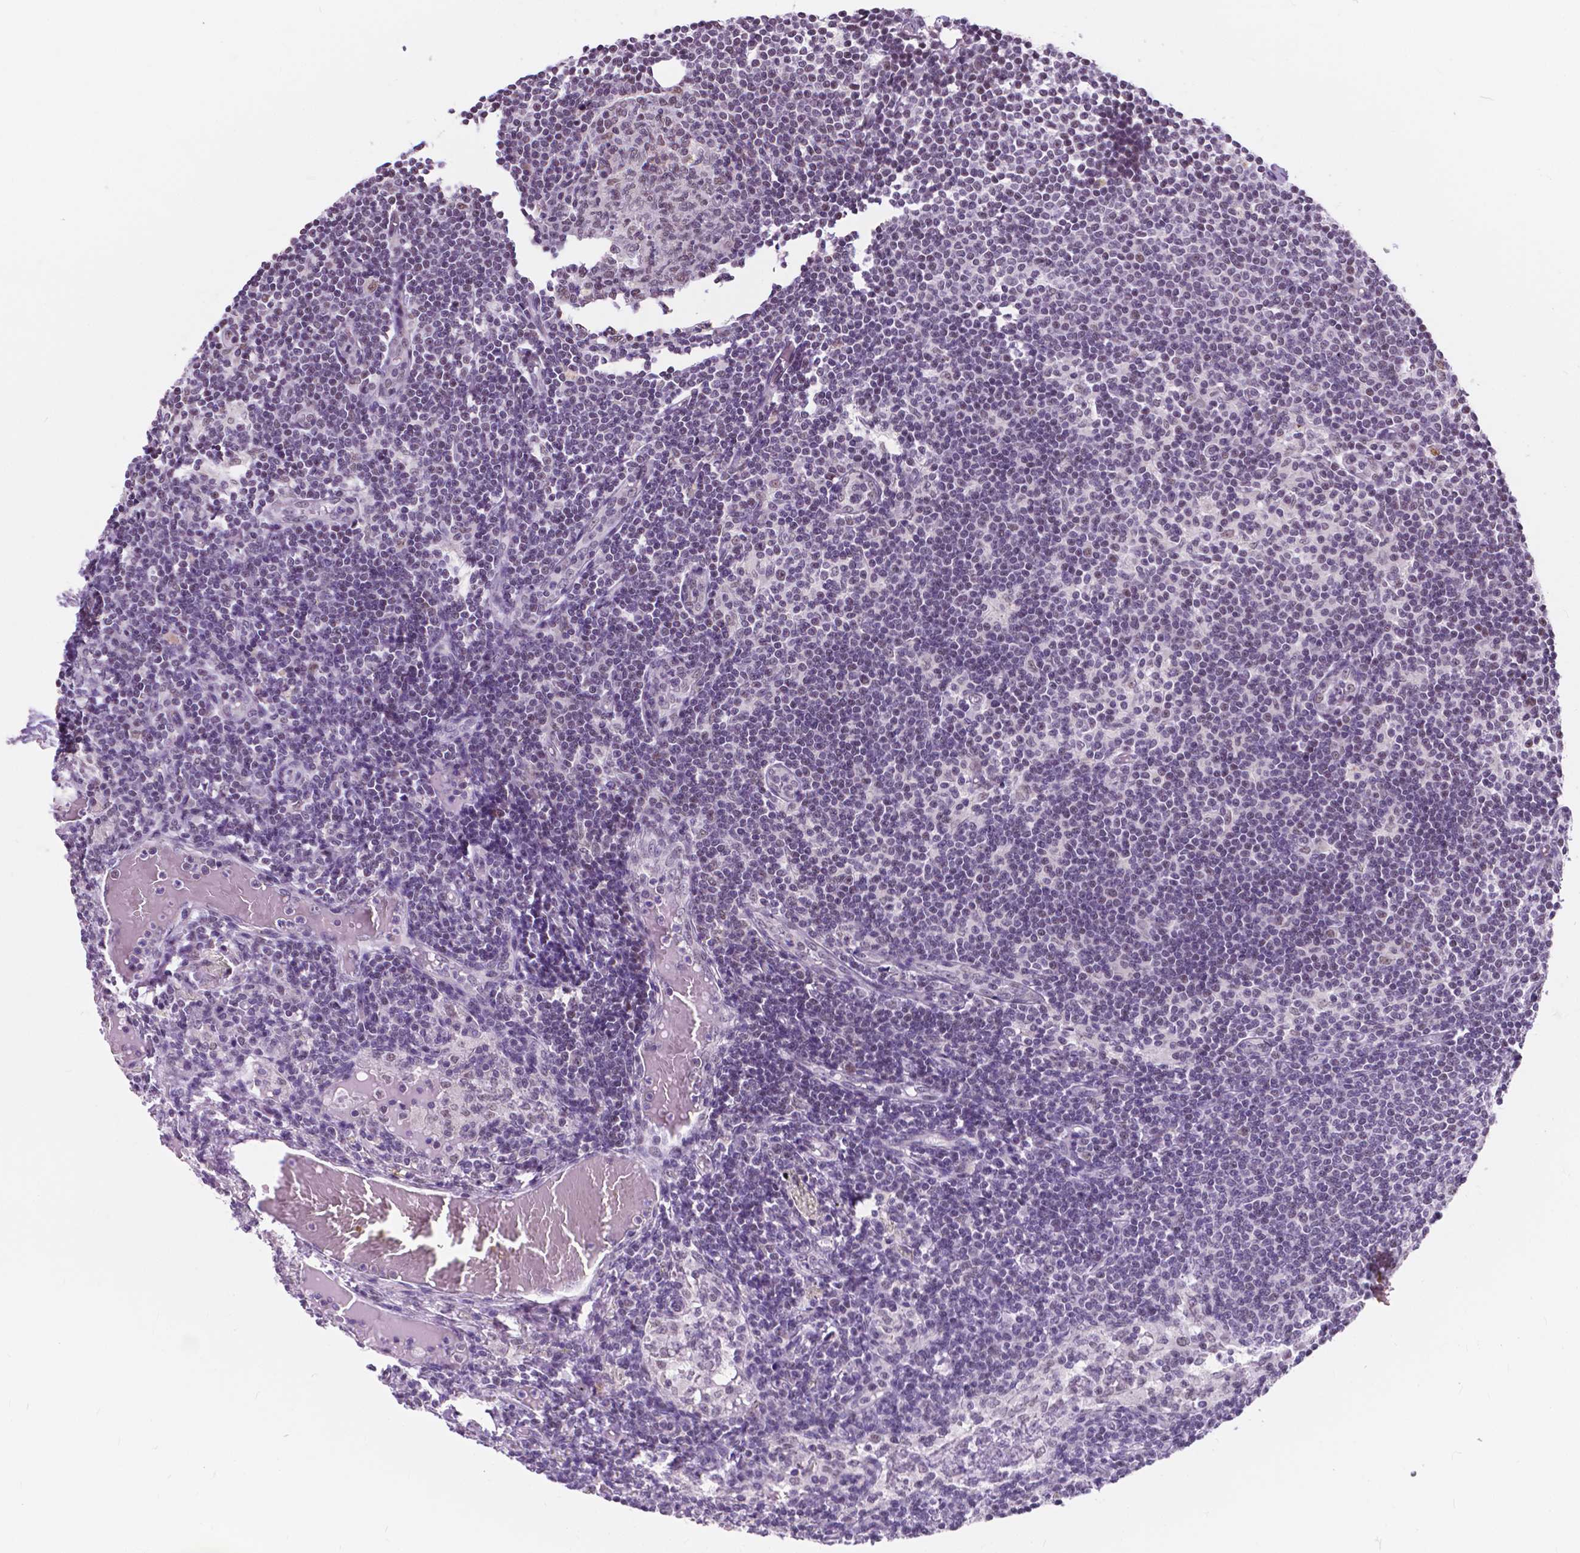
{"staining": {"intensity": "weak", "quantity": "25%-75%", "location": "nuclear"}, "tissue": "lymph node", "cell_type": "Germinal center cells", "image_type": "normal", "snomed": [{"axis": "morphology", "description": "Normal tissue, NOS"}, {"axis": "topography", "description": "Lymph node"}], "caption": "An IHC photomicrograph of benign tissue is shown. Protein staining in brown shows weak nuclear positivity in lymph node within germinal center cells. Using DAB (brown) and hematoxylin (blue) stains, captured at high magnification using brightfield microscopy.", "gene": "BCAS2", "patient": {"sex": "female", "age": 69}}